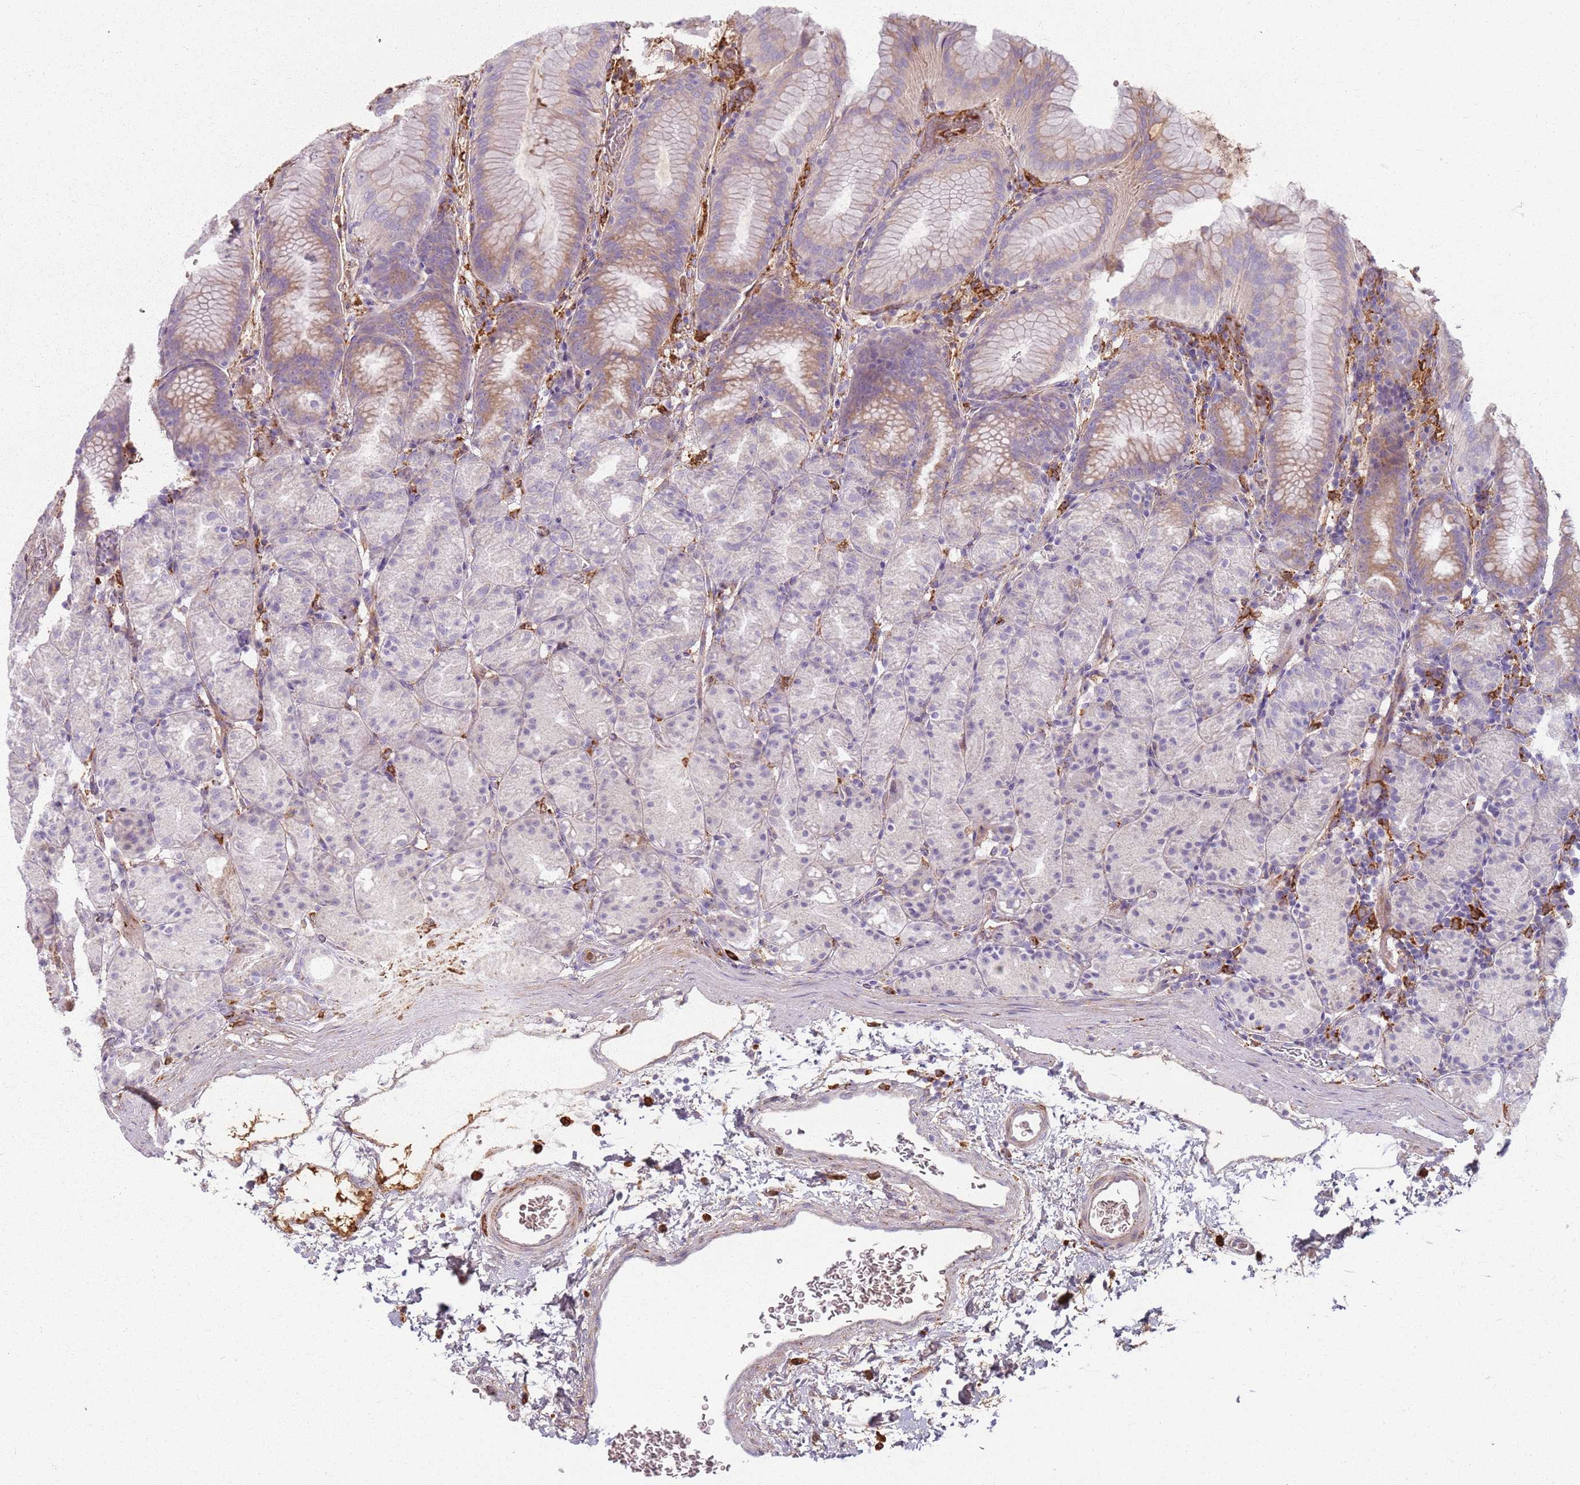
{"staining": {"intensity": "moderate", "quantity": "25%-75%", "location": "cytoplasmic/membranous"}, "tissue": "stomach", "cell_type": "Glandular cells", "image_type": "normal", "snomed": [{"axis": "morphology", "description": "Normal tissue, NOS"}, {"axis": "topography", "description": "Stomach, upper"}], "caption": "Moderate cytoplasmic/membranous positivity is seen in about 25%-75% of glandular cells in unremarkable stomach. The staining was performed using DAB (3,3'-diaminobenzidine) to visualize the protein expression in brown, while the nuclei were stained in blue with hematoxylin (Magnification: 20x).", "gene": "COLGALT1", "patient": {"sex": "male", "age": 48}}